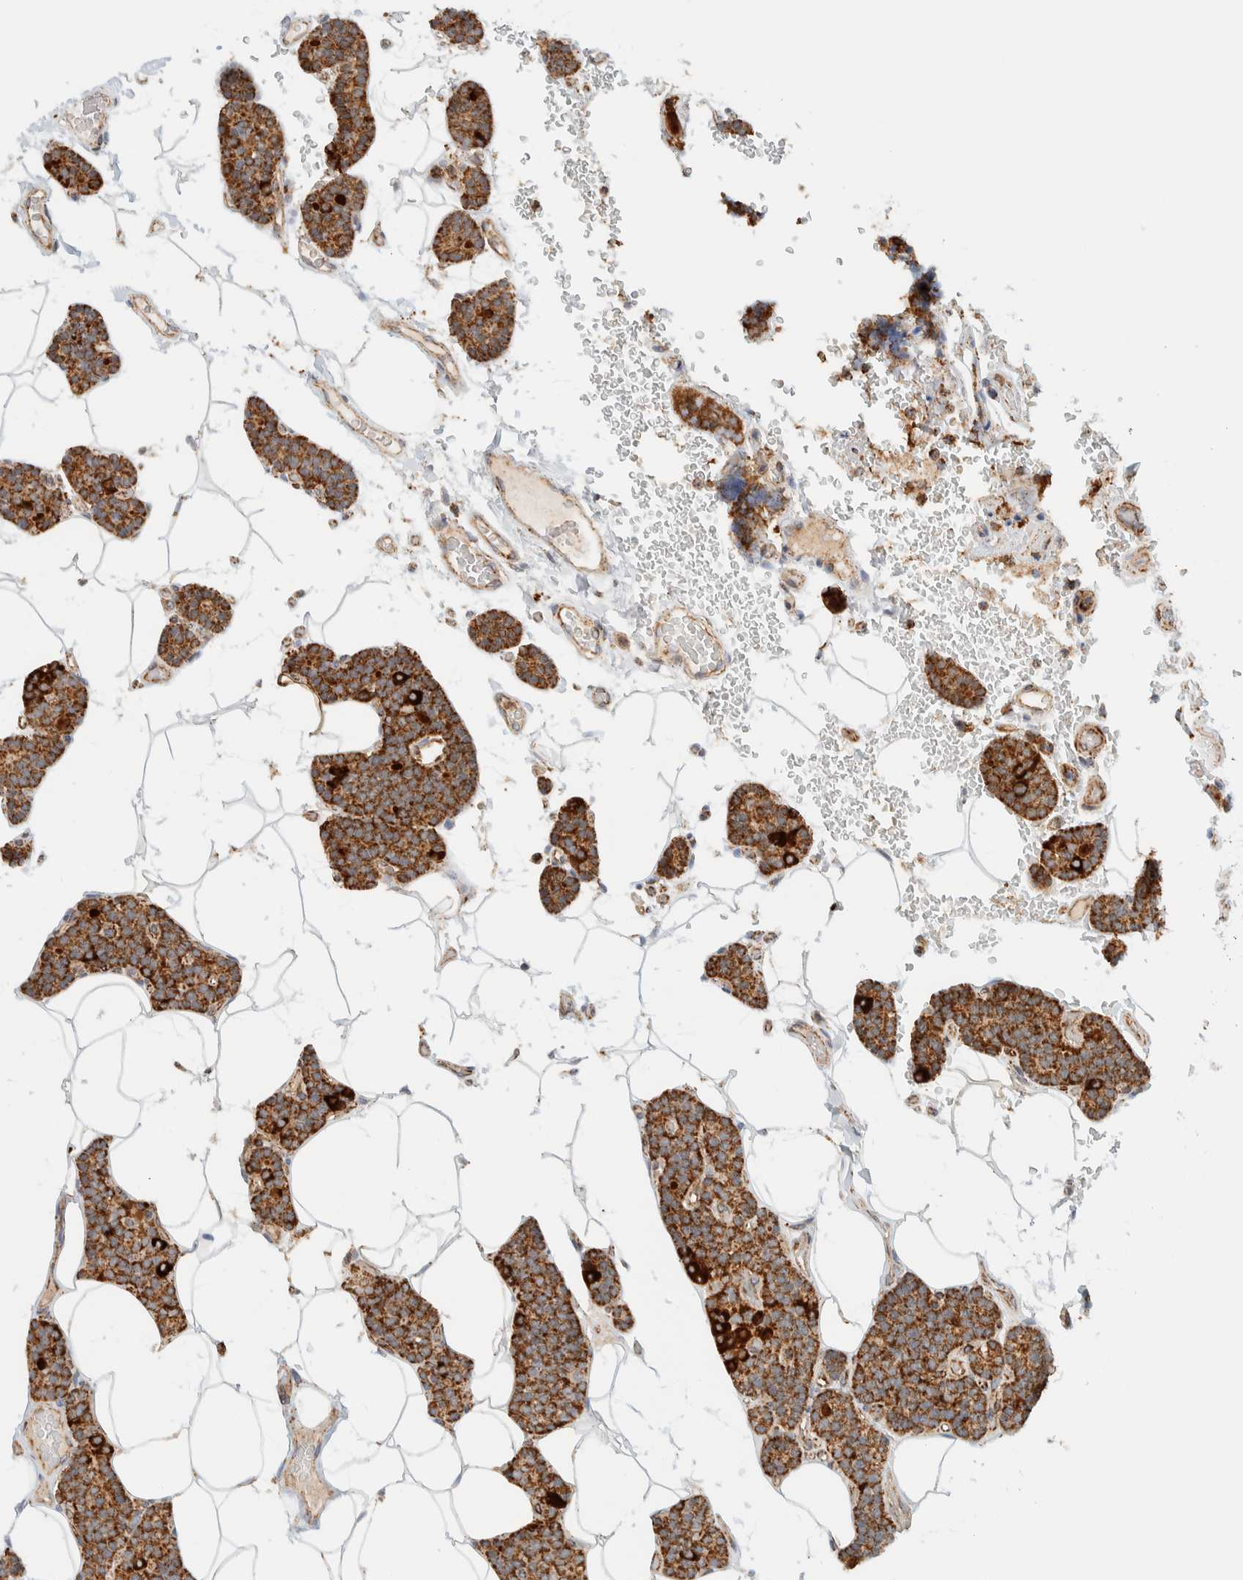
{"staining": {"intensity": "strong", "quantity": ">75%", "location": "cytoplasmic/membranous"}, "tissue": "parathyroid gland", "cell_type": "Glandular cells", "image_type": "normal", "snomed": [{"axis": "morphology", "description": "Normal tissue, NOS"}, {"axis": "topography", "description": "Parathyroid gland"}], "caption": "A photomicrograph of human parathyroid gland stained for a protein displays strong cytoplasmic/membranous brown staining in glandular cells. Using DAB (3,3'-diaminobenzidine) (brown) and hematoxylin (blue) stains, captured at high magnification using brightfield microscopy.", "gene": "KIFAP3", "patient": {"sex": "male", "age": 52}}